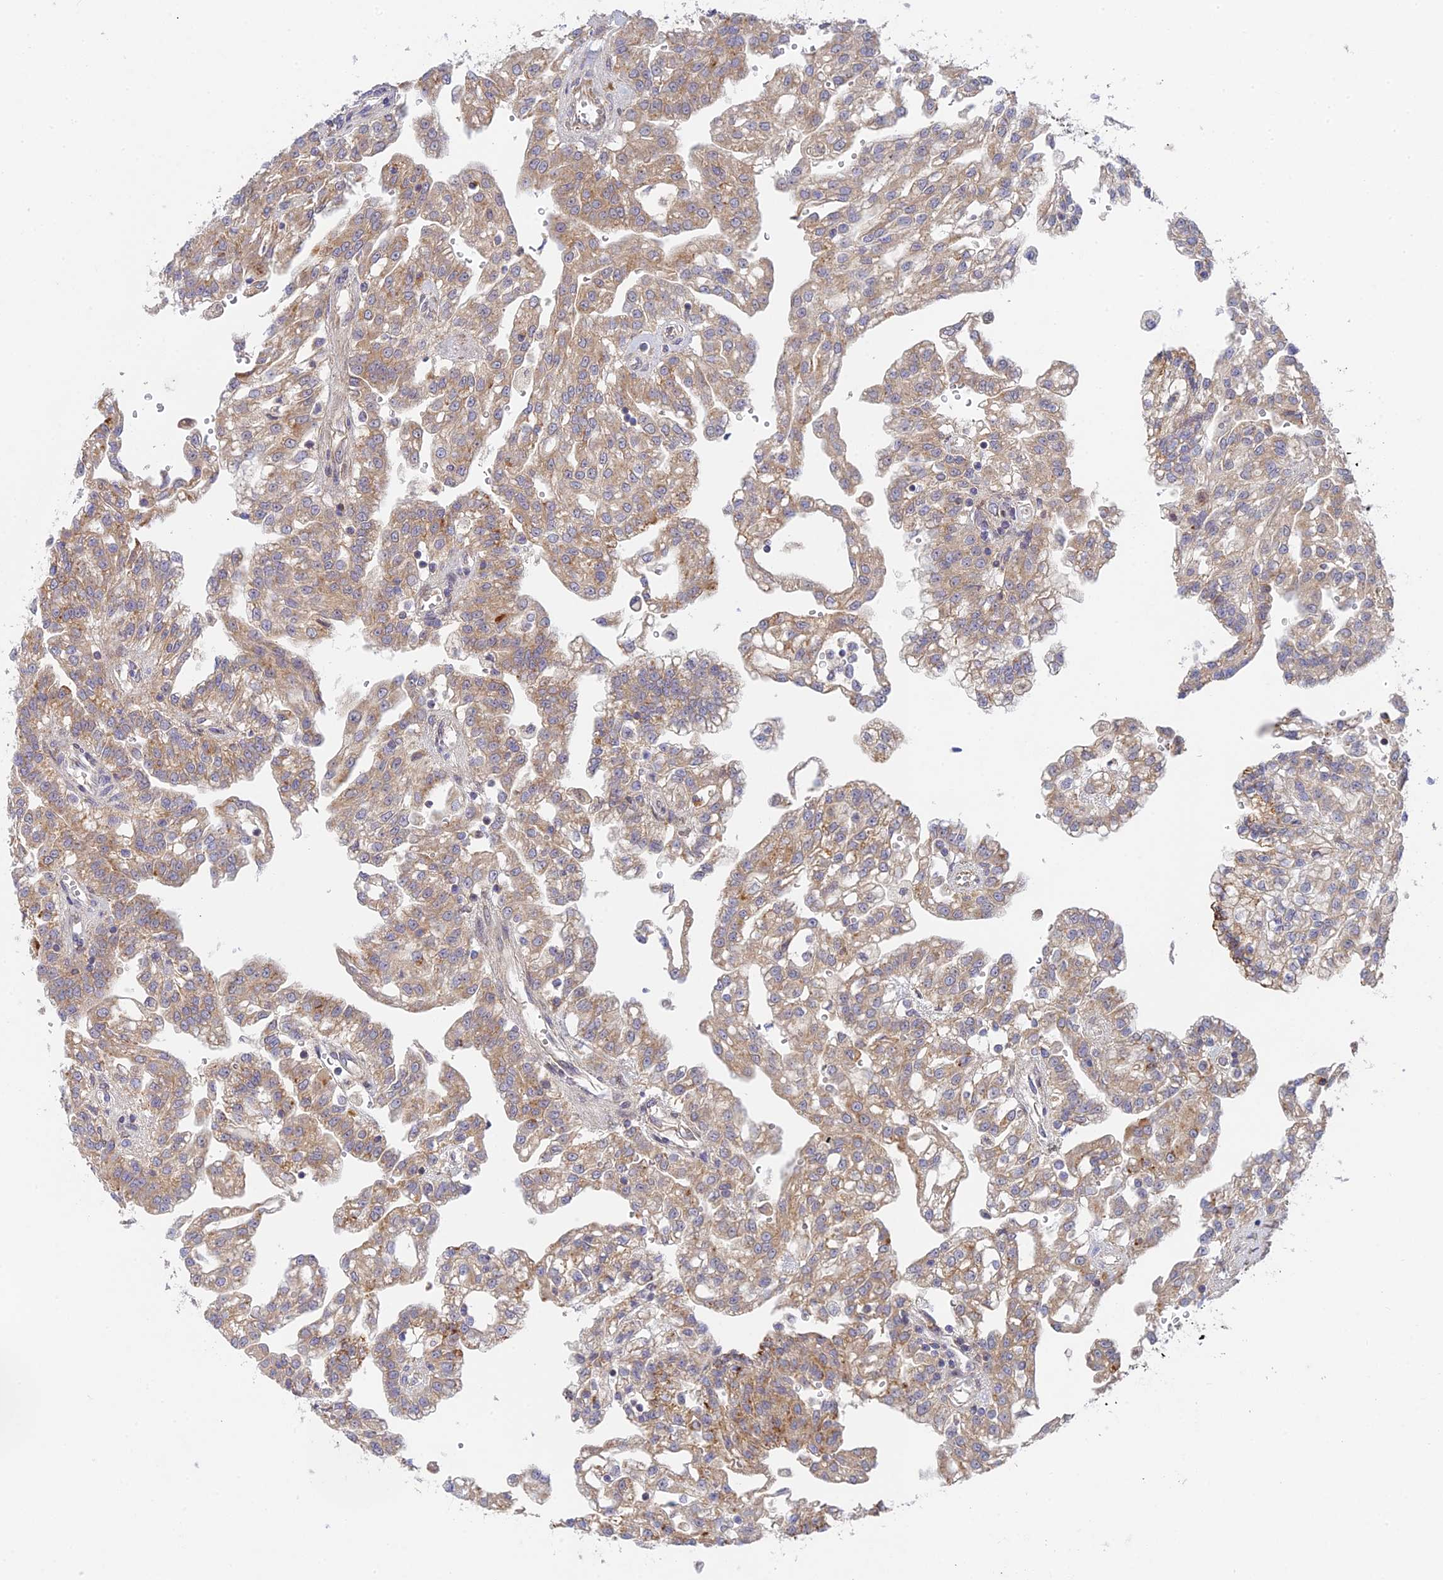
{"staining": {"intensity": "moderate", "quantity": ">75%", "location": "cytoplasmic/membranous"}, "tissue": "renal cancer", "cell_type": "Tumor cells", "image_type": "cancer", "snomed": [{"axis": "morphology", "description": "Adenocarcinoma, NOS"}, {"axis": "topography", "description": "Kidney"}], "caption": "This histopathology image shows IHC staining of human renal adenocarcinoma, with medium moderate cytoplasmic/membranous staining in about >75% of tumor cells.", "gene": "INCA1", "patient": {"sex": "male", "age": 63}}